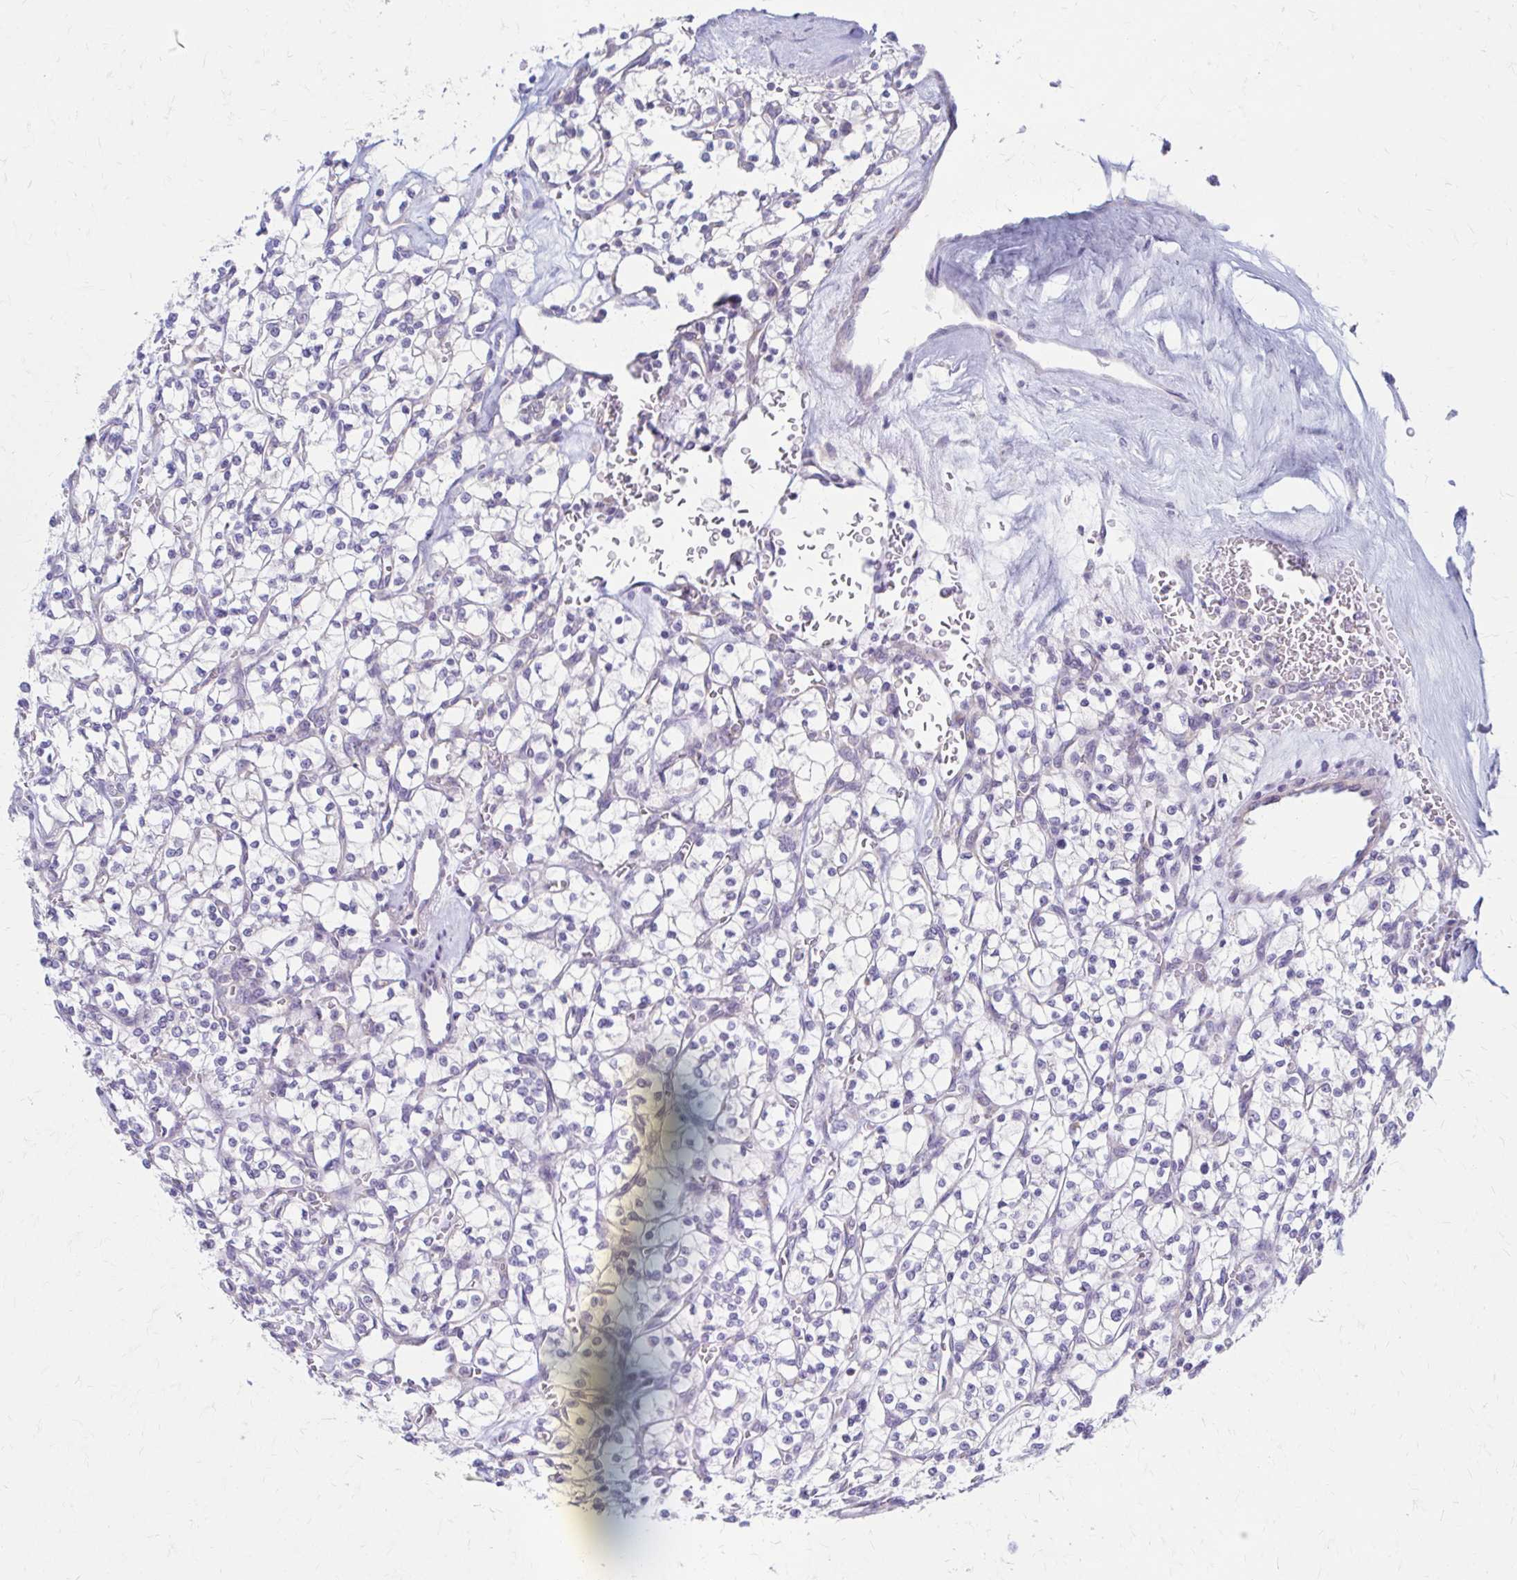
{"staining": {"intensity": "negative", "quantity": "none", "location": "none"}, "tissue": "renal cancer", "cell_type": "Tumor cells", "image_type": "cancer", "snomed": [{"axis": "morphology", "description": "Adenocarcinoma, NOS"}, {"axis": "topography", "description": "Kidney"}], "caption": "An image of renal adenocarcinoma stained for a protein exhibits no brown staining in tumor cells. (DAB immunohistochemistry (IHC) visualized using brightfield microscopy, high magnification).", "gene": "RPL27A", "patient": {"sex": "female", "age": 64}}